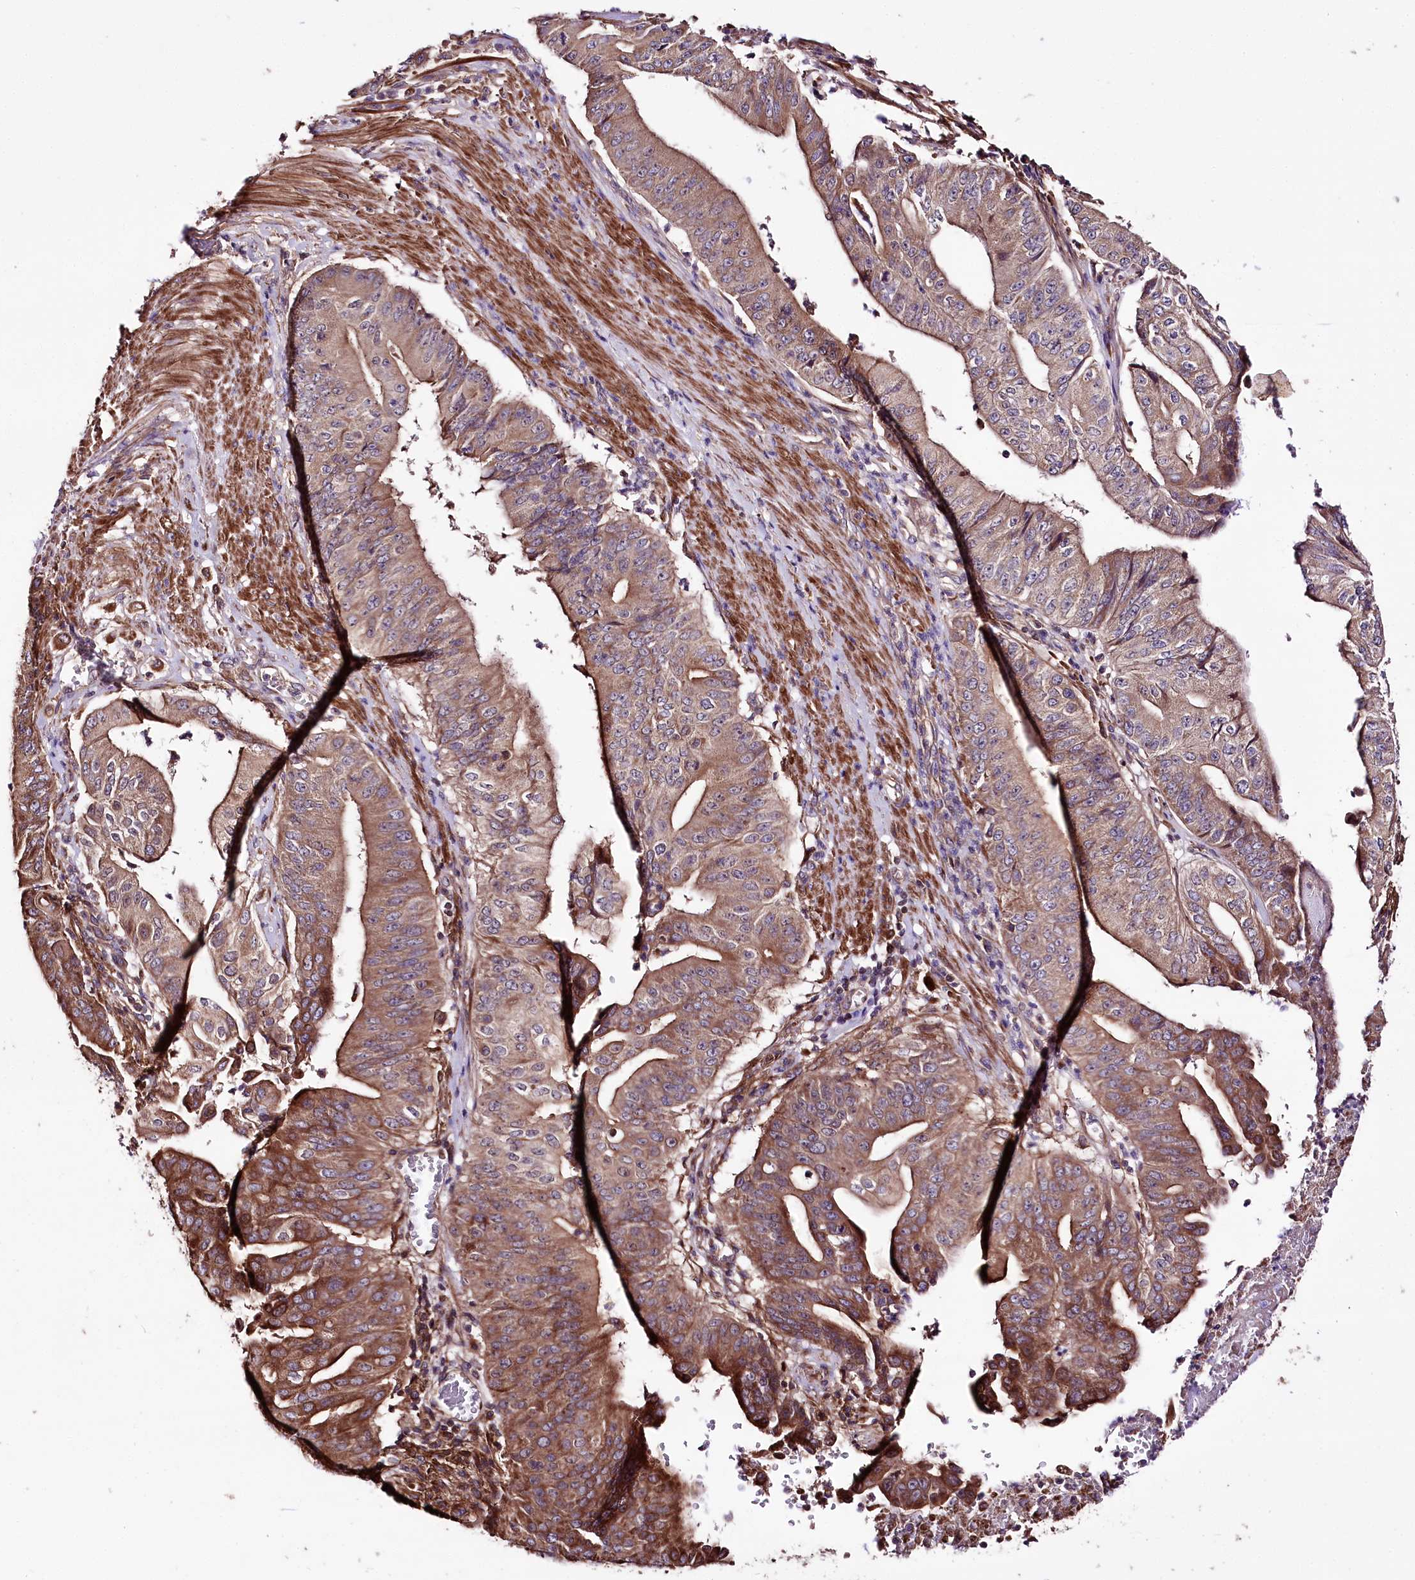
{"staining": {"intensity": "moderate", "quantity": ">75%", "location": "cytoplasmic/membranous"}, "tissue": "pancreatic cancer", "cell_type": "Tumor cells", "image_type": "cancer", "snomed": [{"axis": "morphology", "description": "Adenocarcinoma, NOS"}, {"axis": "topography", "description": "Pancreas"}], "caption": "Tumor cells demonstrate medium levels of moderate cytoplasmic/membranous positivity in about >75% of cells in human pancreatic cancer (adenocarcinoma). Using DAB (3,3'-diaminobenzidine) (brown) and hematoxylin (blue) stains, captured at high magnification using brightfield microscopy.", "gene": "WWC1", "patient": {"sex": "female", "age": 77}}